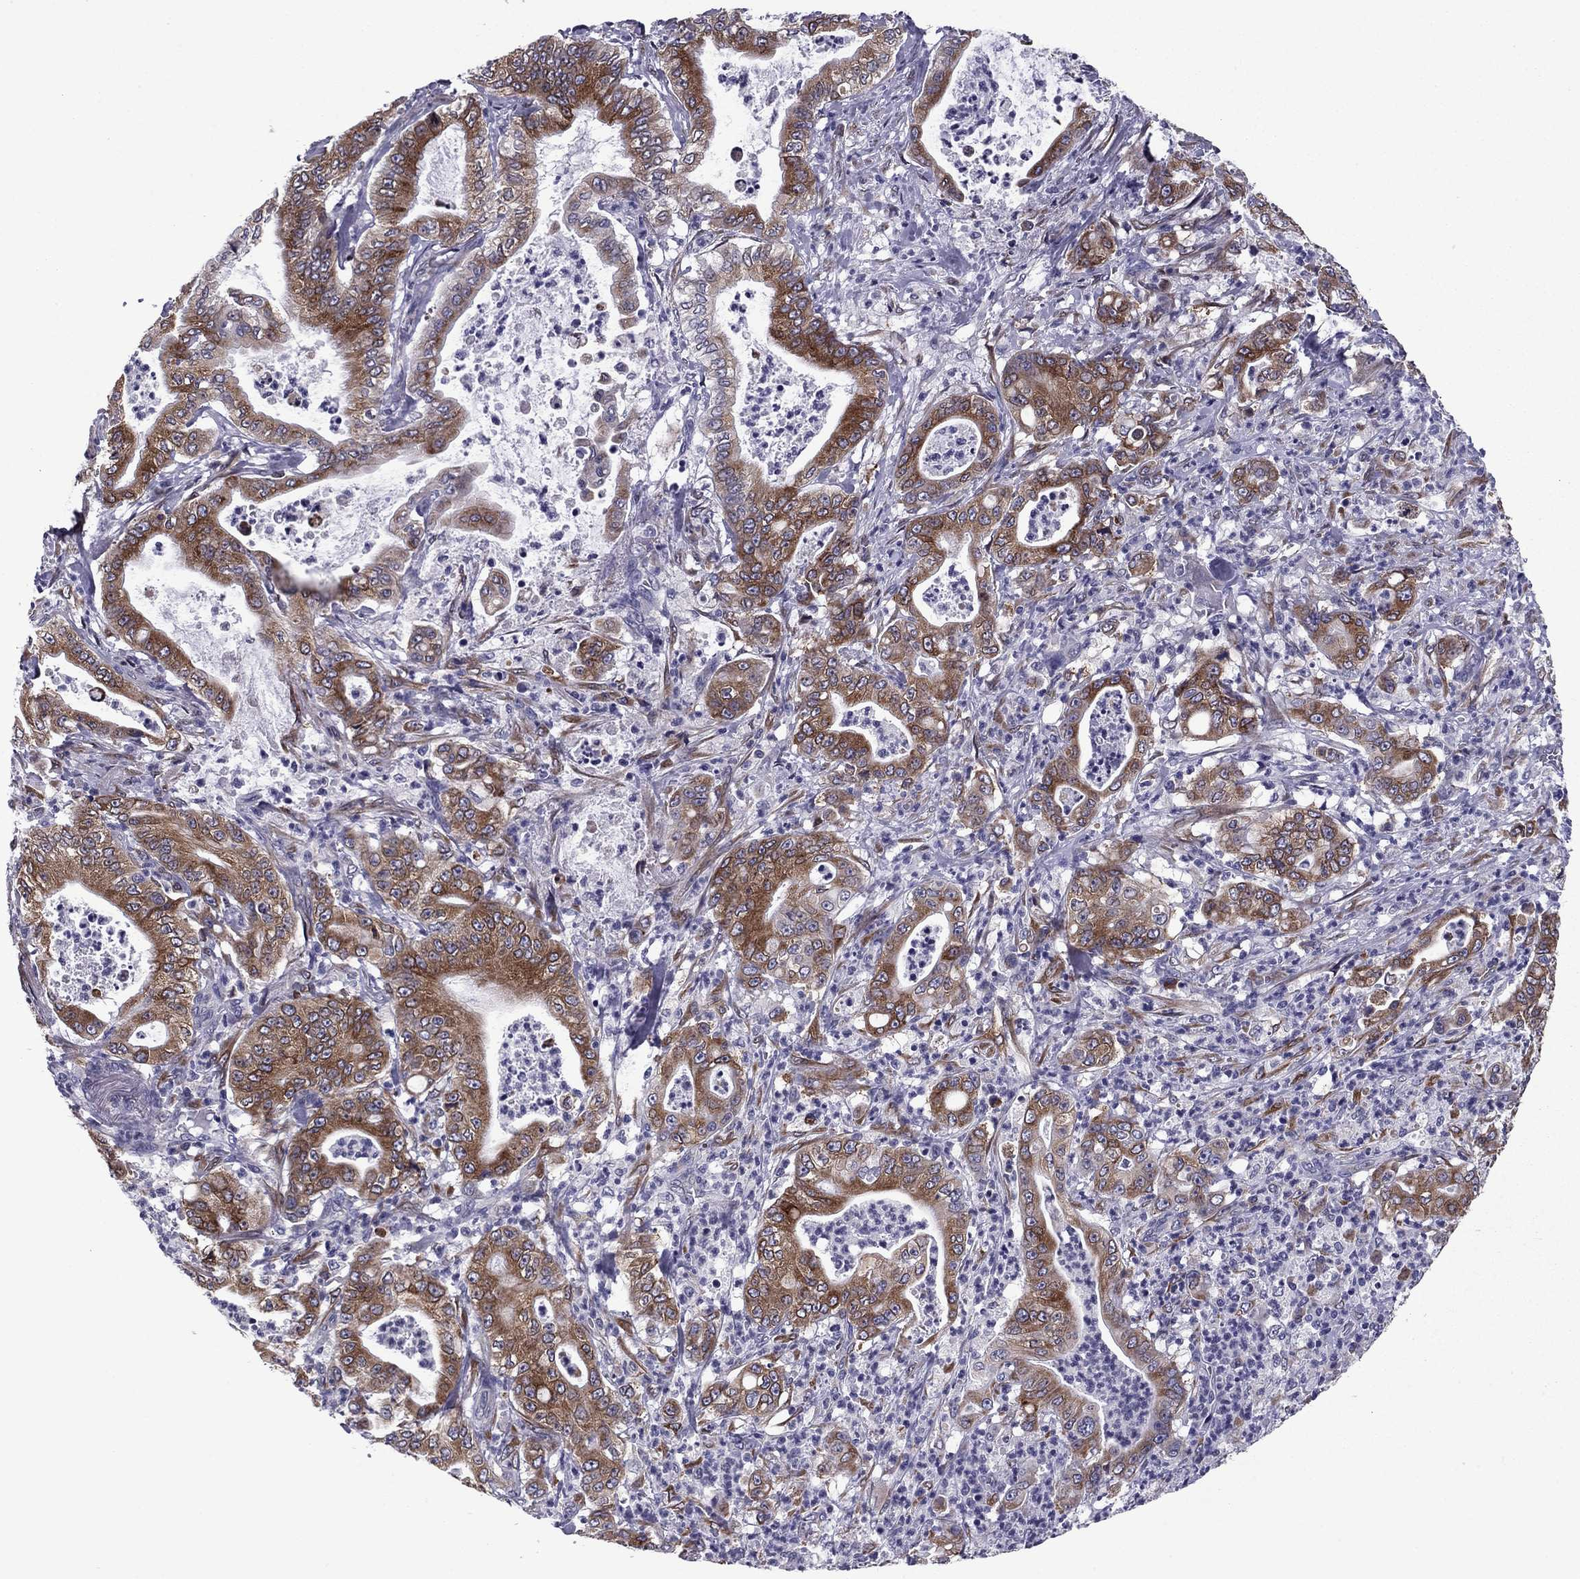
{"staining": {"intensity": "moderate", "quantity": ">75%", "location": "cytoplasmic/membranous"}, "tissue": "pancreatic cancer", "cell_type": "Tumor cells", "image_type": "cancer", "snomed": [{"axis": "morphology", "description": "Adenocarcinoma, NOS"}, {"axis": "topography", "description": "Pancreas"}], "caption": "Immunohistochemical staining of human pancreatic cancer reveals moderate cytoplasmic/membranous protein staining in about >75% of tumor cells.", "gene": "TMED3", "patient": {"sex": "male", "age": 71}}